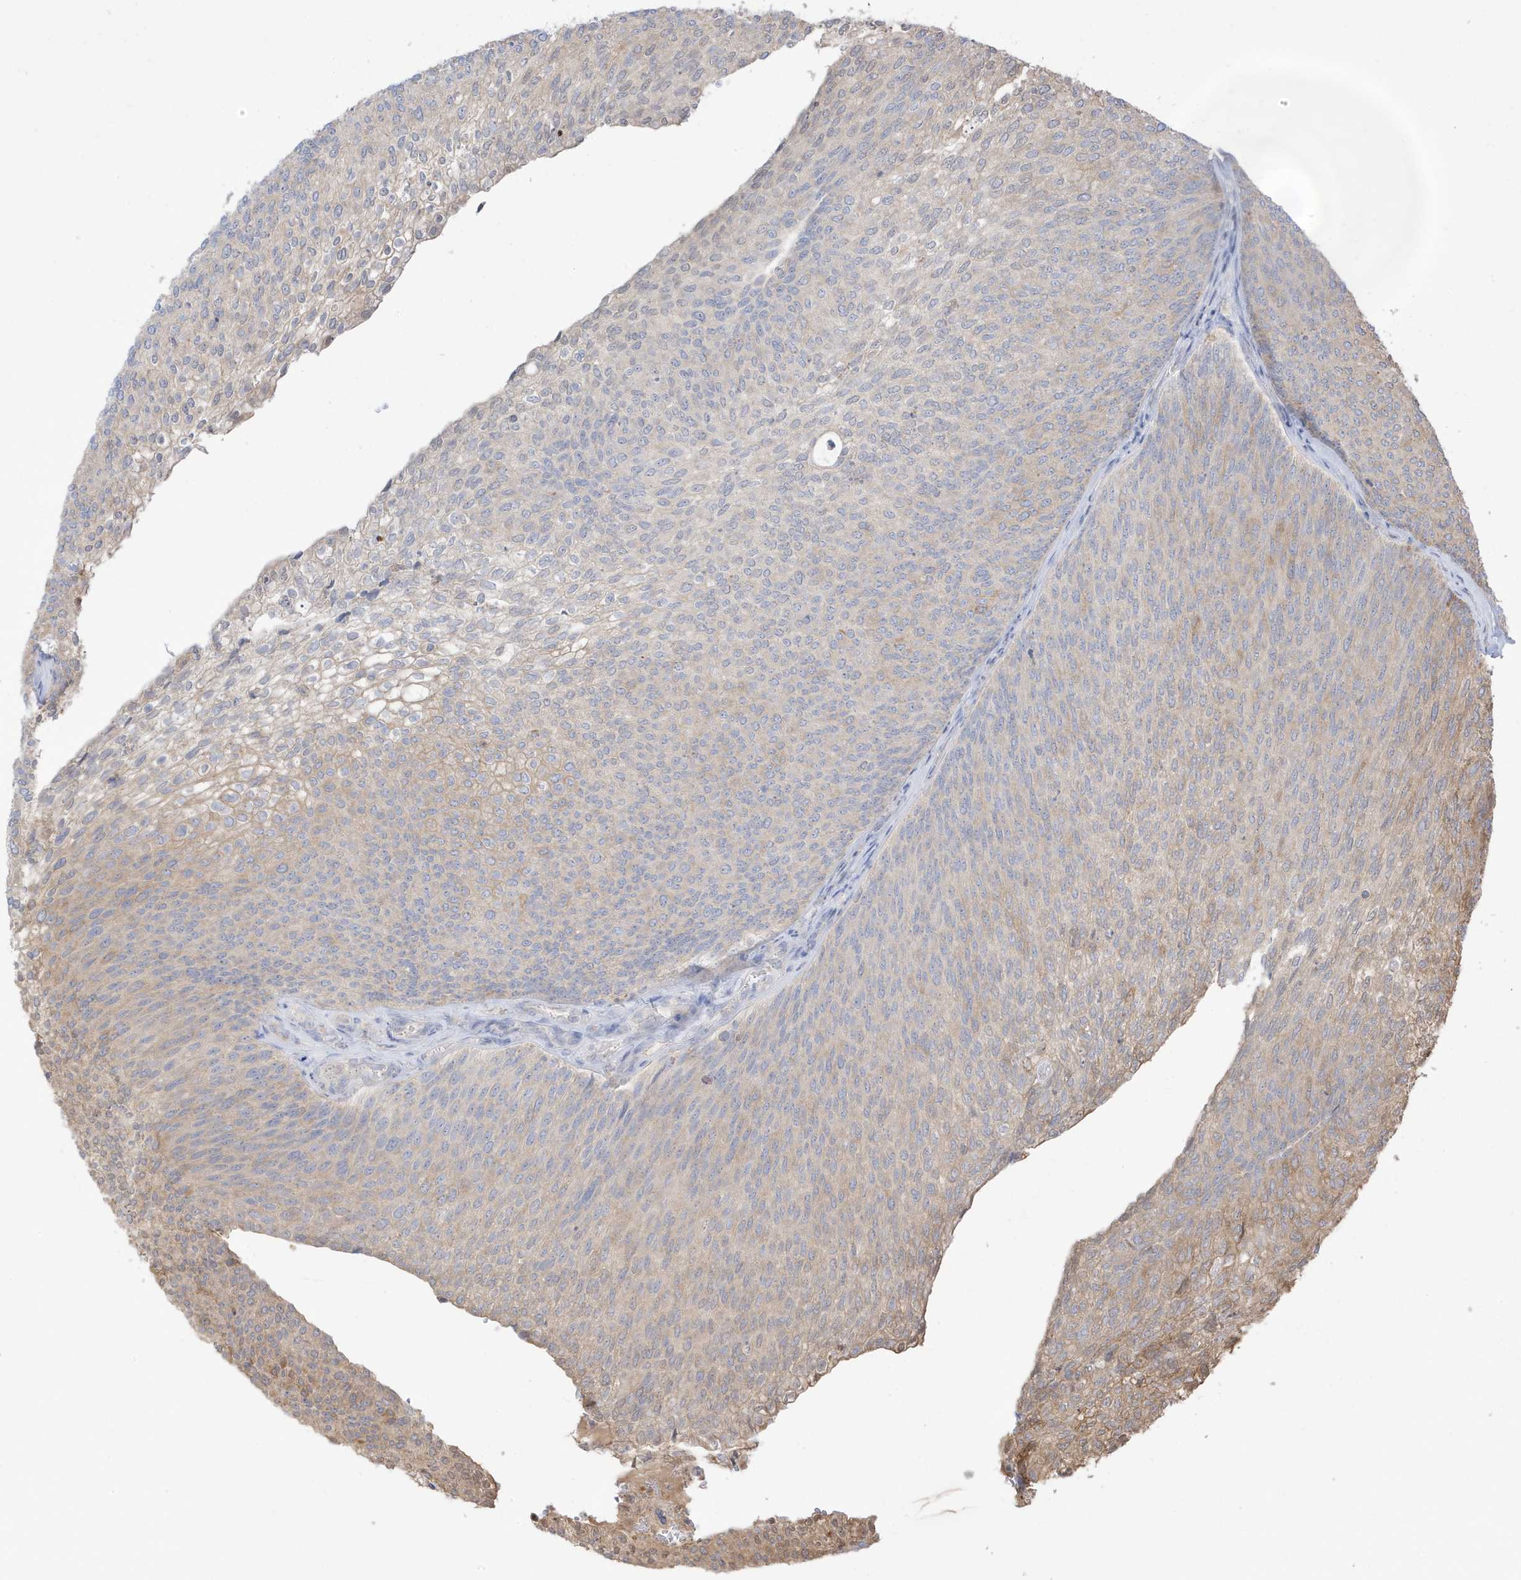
{"staining": {"intensity": "weak", "quantity": "<25%", "location": "cytoplasmic/membranous"}, "tissue": "urothelial cancer", "cell_type": "Tumor cells", "image_type": "cancer", "snomed": [{"axis": "morphology", "description": "Urothelial carcinoma, Low grade"}, {"axis": "topography", "description": "Urinary bladder"}], "caption": "Protein analysis of urothelial cancer demonstrates no significant positivity in tumor cells. (Brightfield microscopy of DAB immunohistochemistry at high magnification).", "gene": "AZI2", "patient": {"sex": "female", "age": 79}}